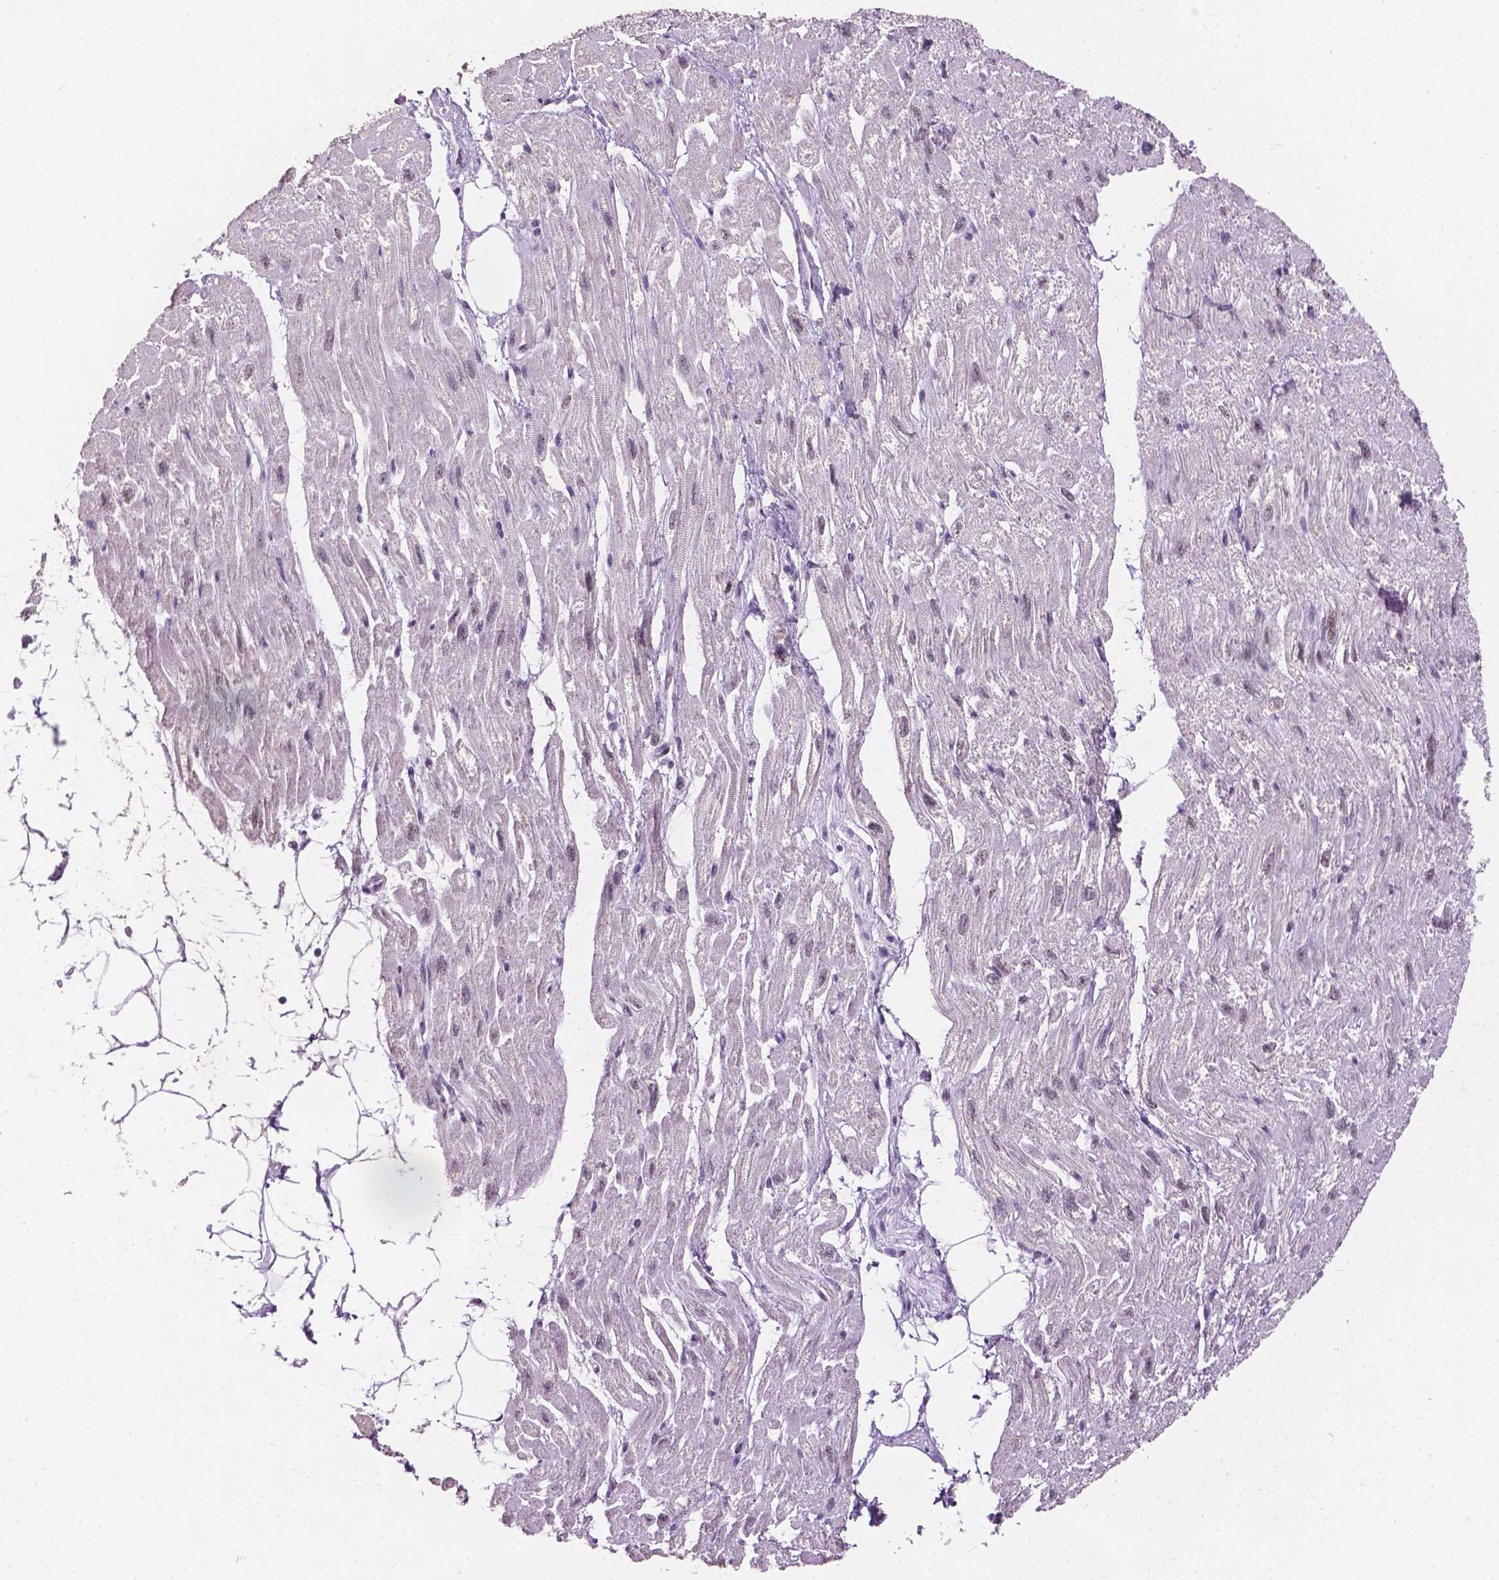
{"staining": {"intensity": "weak", "quantity": "<25%", "location": "nuclear"}, "tissue": "heart muscle", "cell_type": "Cardiomyocytes", "image_type": "normal", "snomed": [{"axis": "morphology", "description": "Normal tissue, NOS"}, {"axis": "topography", "description": "Heart"}], "caption": "This is an IHC micrograph of normal human heart muscle. There is no positivity in cardiomyocytes.", "gene": "COIL", "patient": {"sex": "female", "age": 62}}